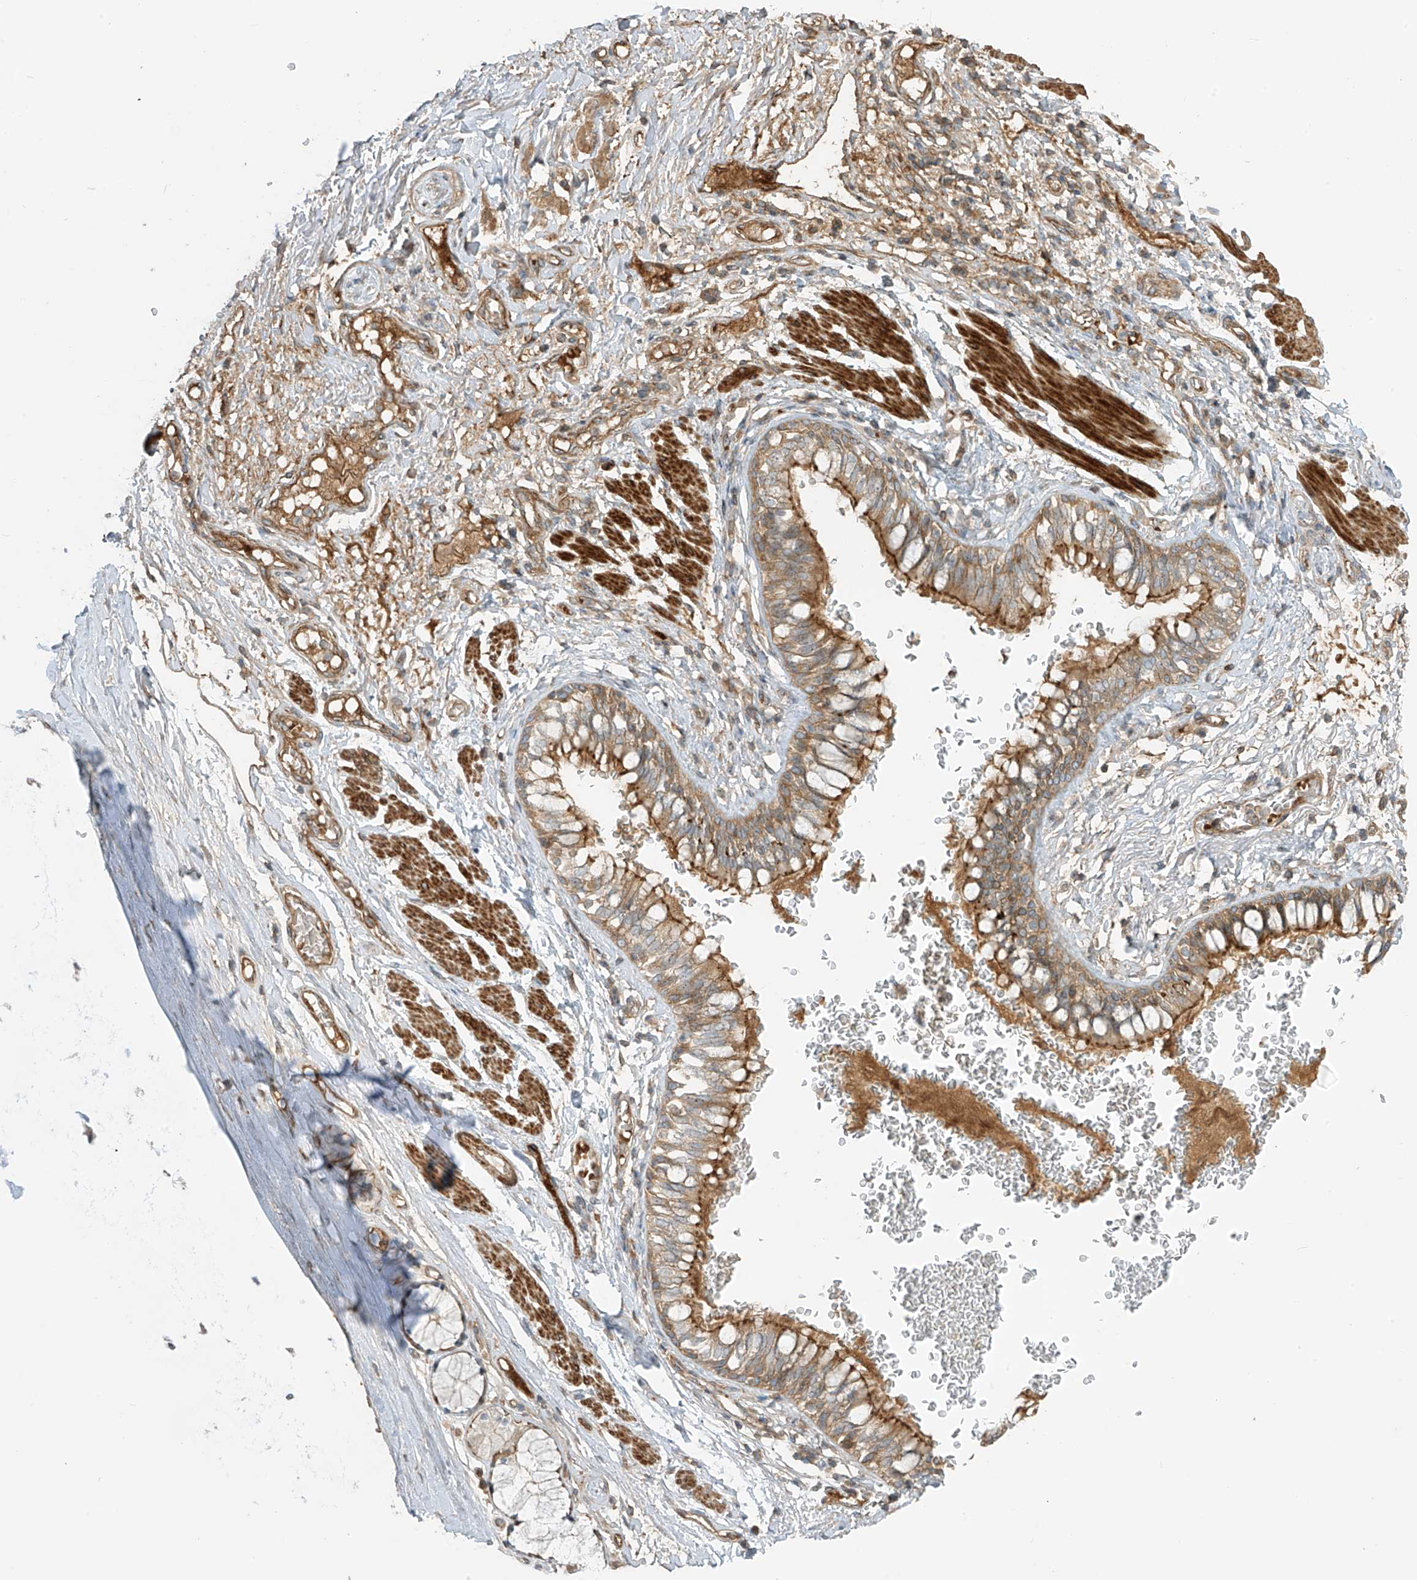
{"staining": {"intensity": "moderate", "quantity": ">75%", "location": "cytoplasmic/membranous"}, "tissue": "bronchus", "cell_type": "Respiratory epithelial cells", "image_type": "normal", "snomed": [{"axis": "morphology", "description": "Normal tissue, NOS"}, {"axis": "topography", "description": "Cartilage tissue"}, {"axis": "topography", "description": "Bronchus"}], "caption": "Immunohistochemical staining of benign bronchus reveals medium levels of moderate cytoplasmic/membranous positivity in about >75% of respiratory epithelial cells.", "gene": "ENTR1", "patient": {"sex": "female", "age": 36}}